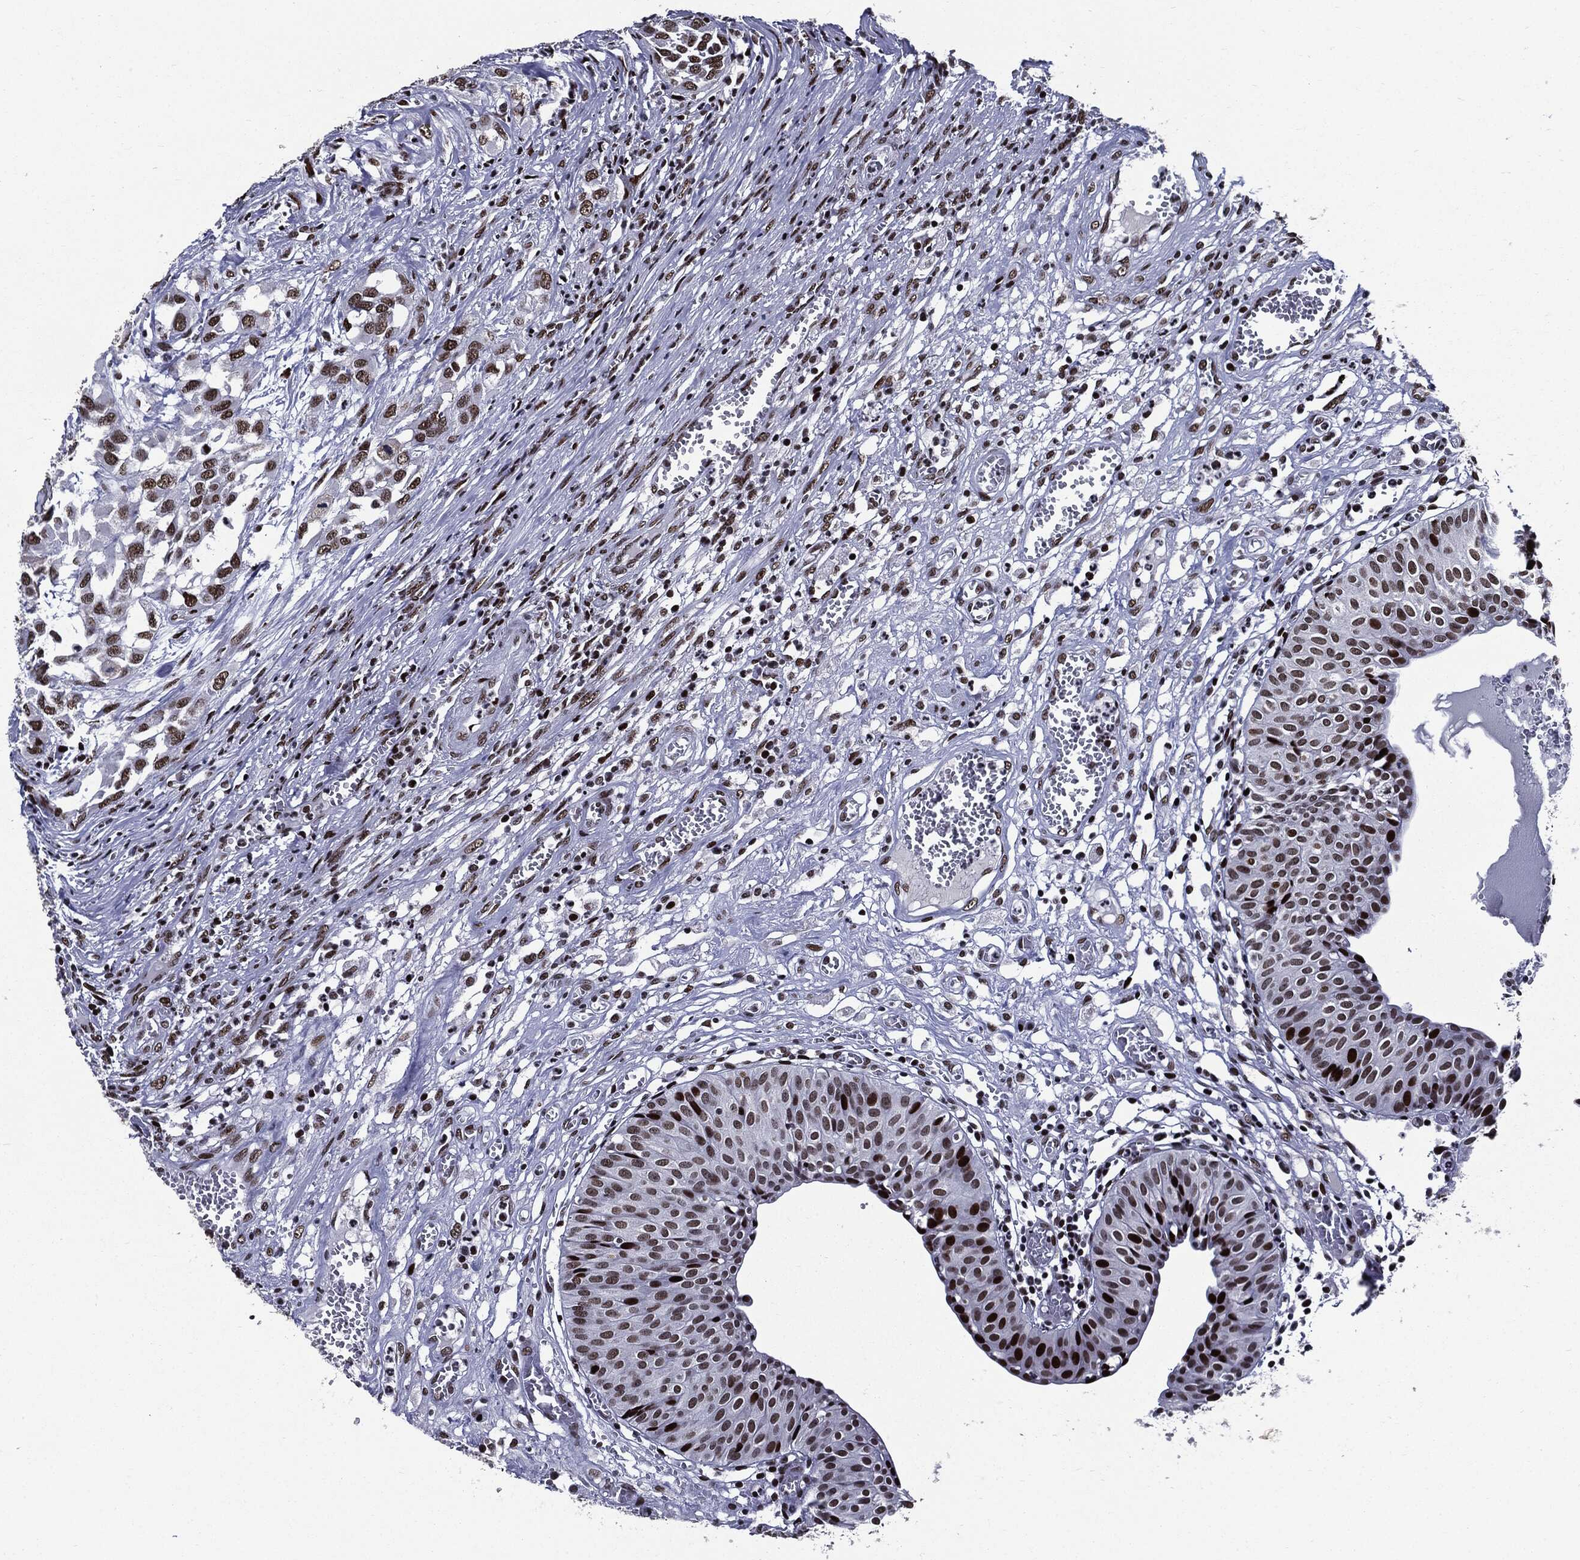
{"staining": {"intensity": "strong", "quantity": "25%-75%", "location": "nuclear"}, "tissue": "urinary bladder", "cell_type": "Urothelial cells", "image_type": "normal", "snomed": [{"axis": "morphology", "description": "Normal tissue, NOS"}, {"axis": "morphology", "description": "Urothelial carcinoma, NOS"}, {"axis": "morphology", "description": "Urothelial carcinoma, High grade"}, {"axis": "topography", "description": "Urinary bladder"}], "caption": "A brown stain shows strong nuclear positivity of a protein in urothelial cells of normal human urinary bladder. The staining was performed using DAB, with brown indicating positive protein expression. Nuclei are stained blue with hematoxylin.", "gene": "ZFP91", "patient": {"sex": "male", "age": 57}}